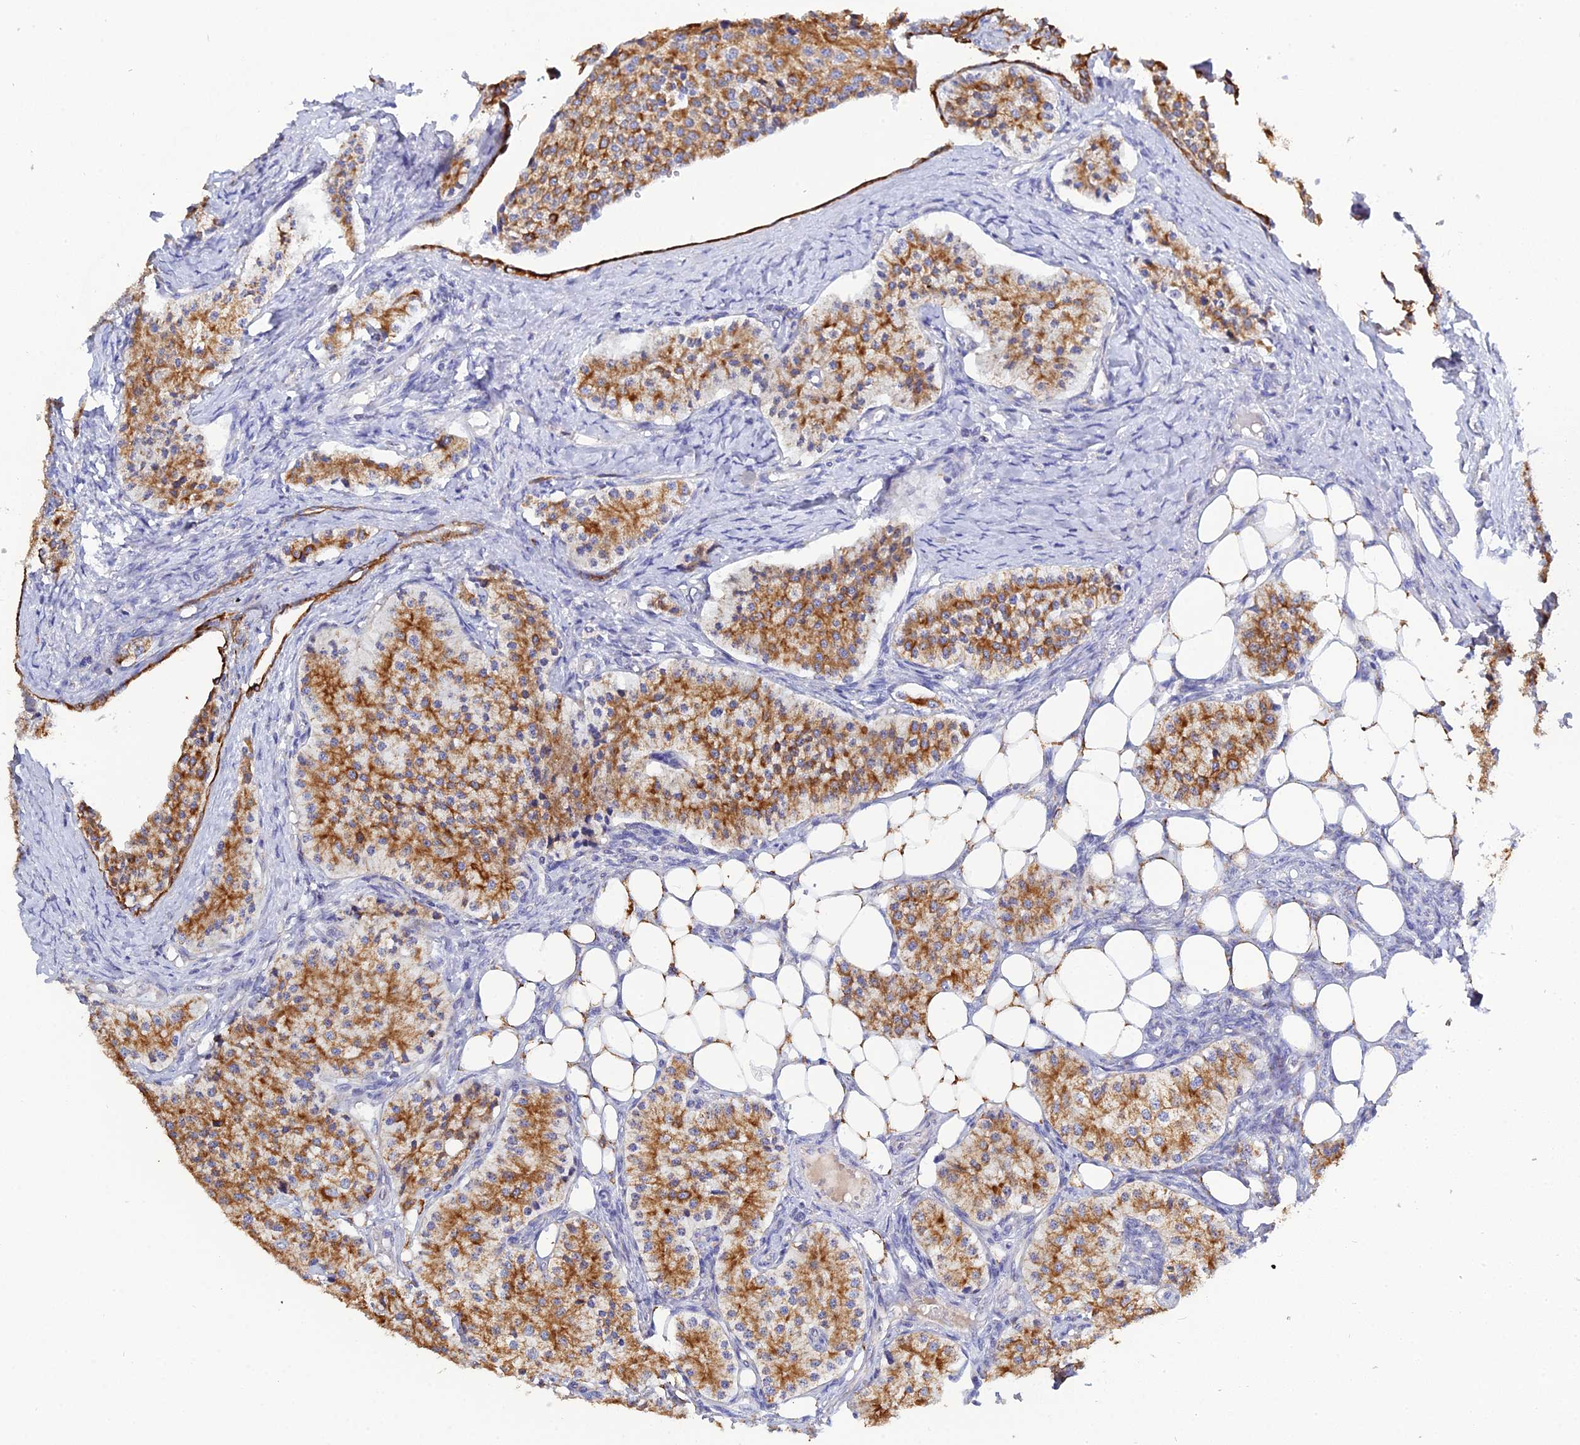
{"staining": {"intensity": "strong", "quantity": "25%-75%", "location": "cytoplasmic/membranous"}, "tissue": "carcinoid", "cell_type": "Tumor cells", "image_type": "cancer", "snomed": [{"axis": "morphology", "description": "Carcinoid, malignant, NOS"}, {"axis": "topography", "description": "Colon"}], "caption": "Immunohistochemical staining of human carcinoid (malignant) reveals strong cytoplasmic/membranous protein expression in approximately 25%-75% of tumor cells. (DAB (3,3'-diaminobenzidine) IHC, brown staining for protein, blue staining for nuclei).", "gene": "ZXDA", "patient": {"sex": "female", "age": 52}}